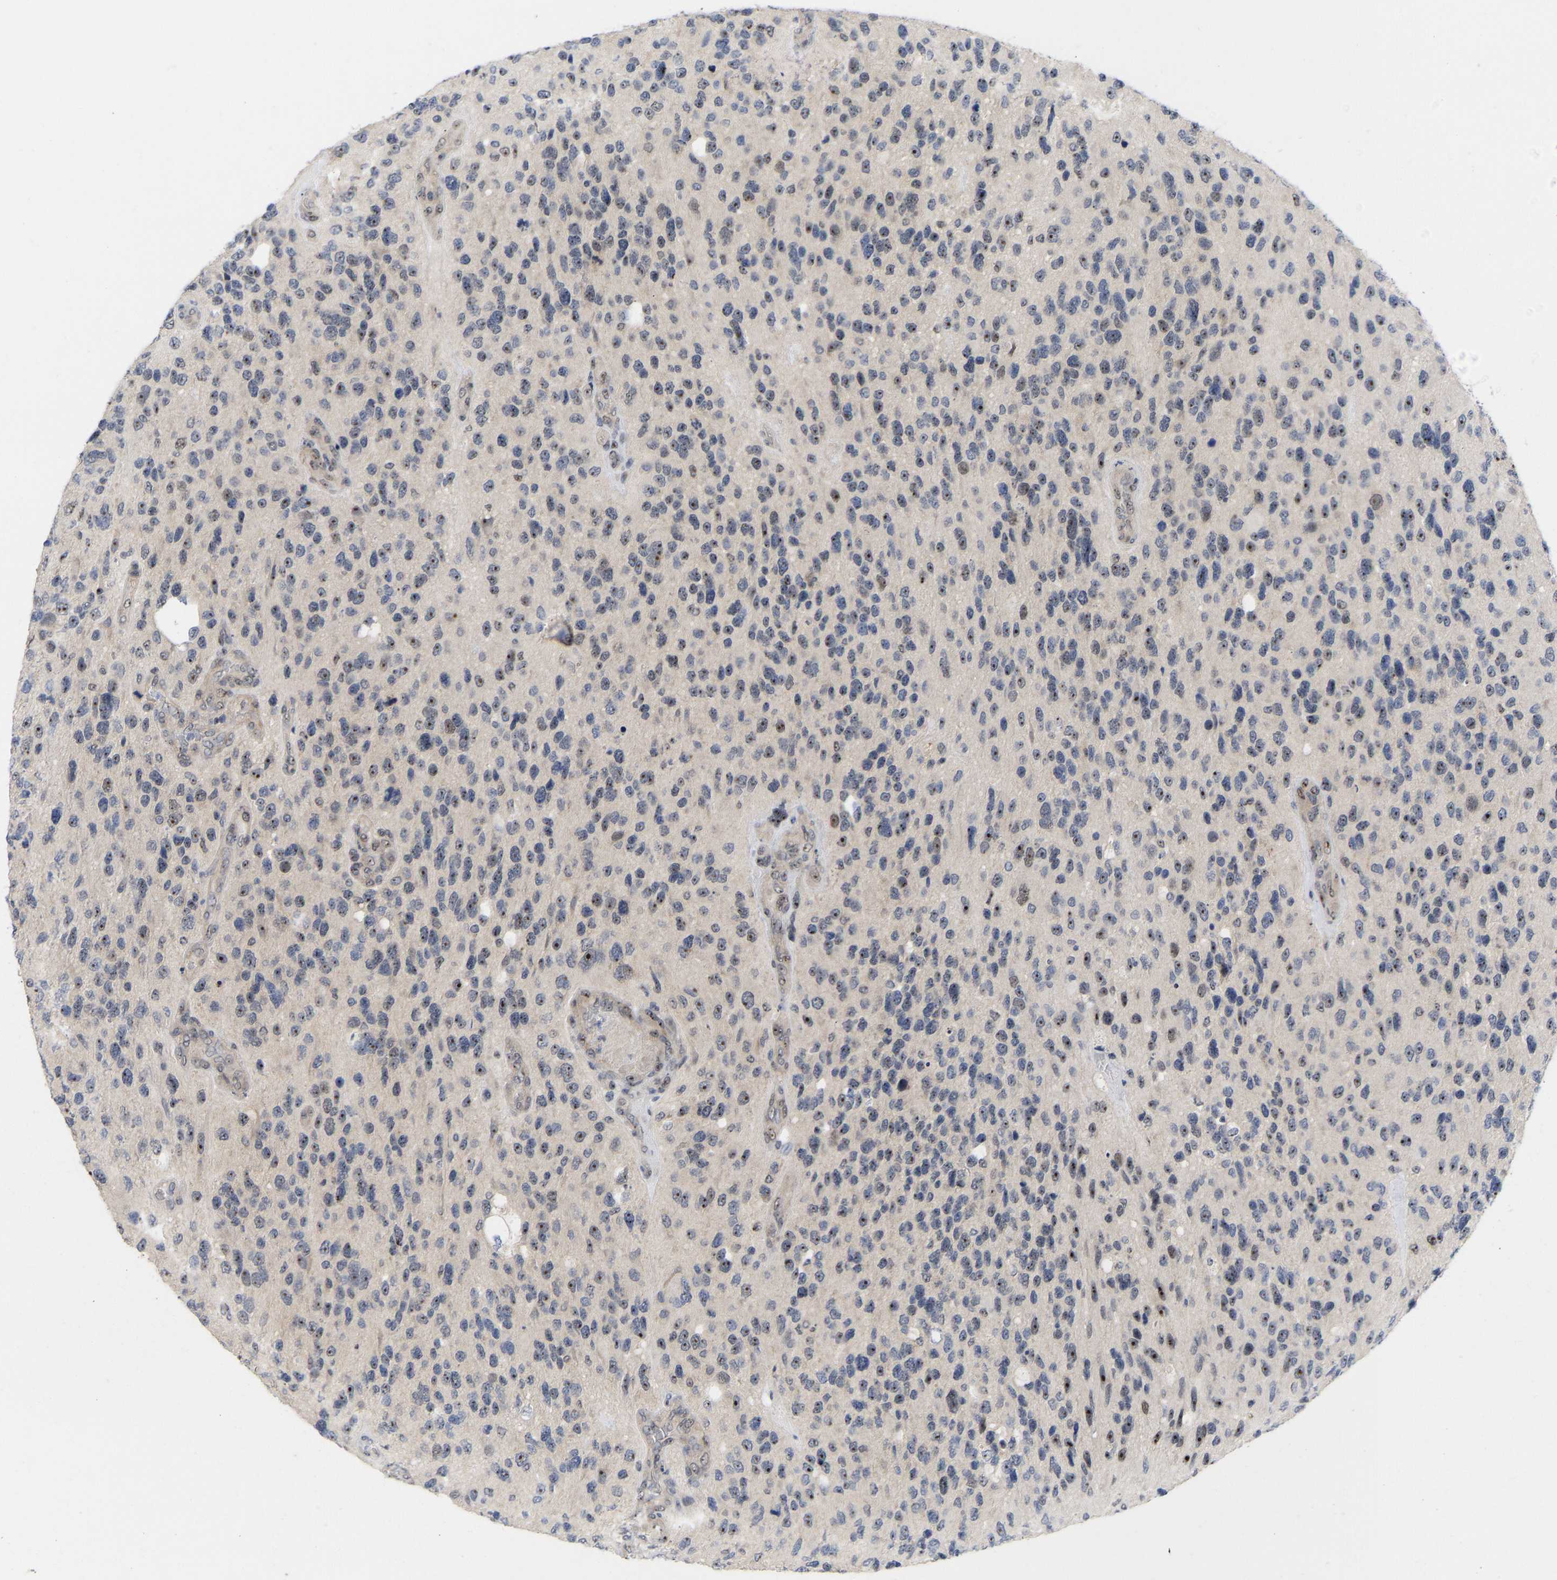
{"staining": {"intensity": "weak", "quantity": "<25%", "location": "nuclear"}, "tissue": "glioma", "cell_type": "Tumor cells", "image_type": "cancer", "snomed": [{"axis": "morphology", "description": "Glioma, malignant, High grade"}, {"axis": "topography", "description": "Brain"}], "caption": "DAB (3,3'-diaminobenzidine) immunohistochemical staining of malignant glioma (high-grade) reveals no significant expression in tumor cells.", "gene": "NLE1", "patient": {"sex": "female", "age": 58}}